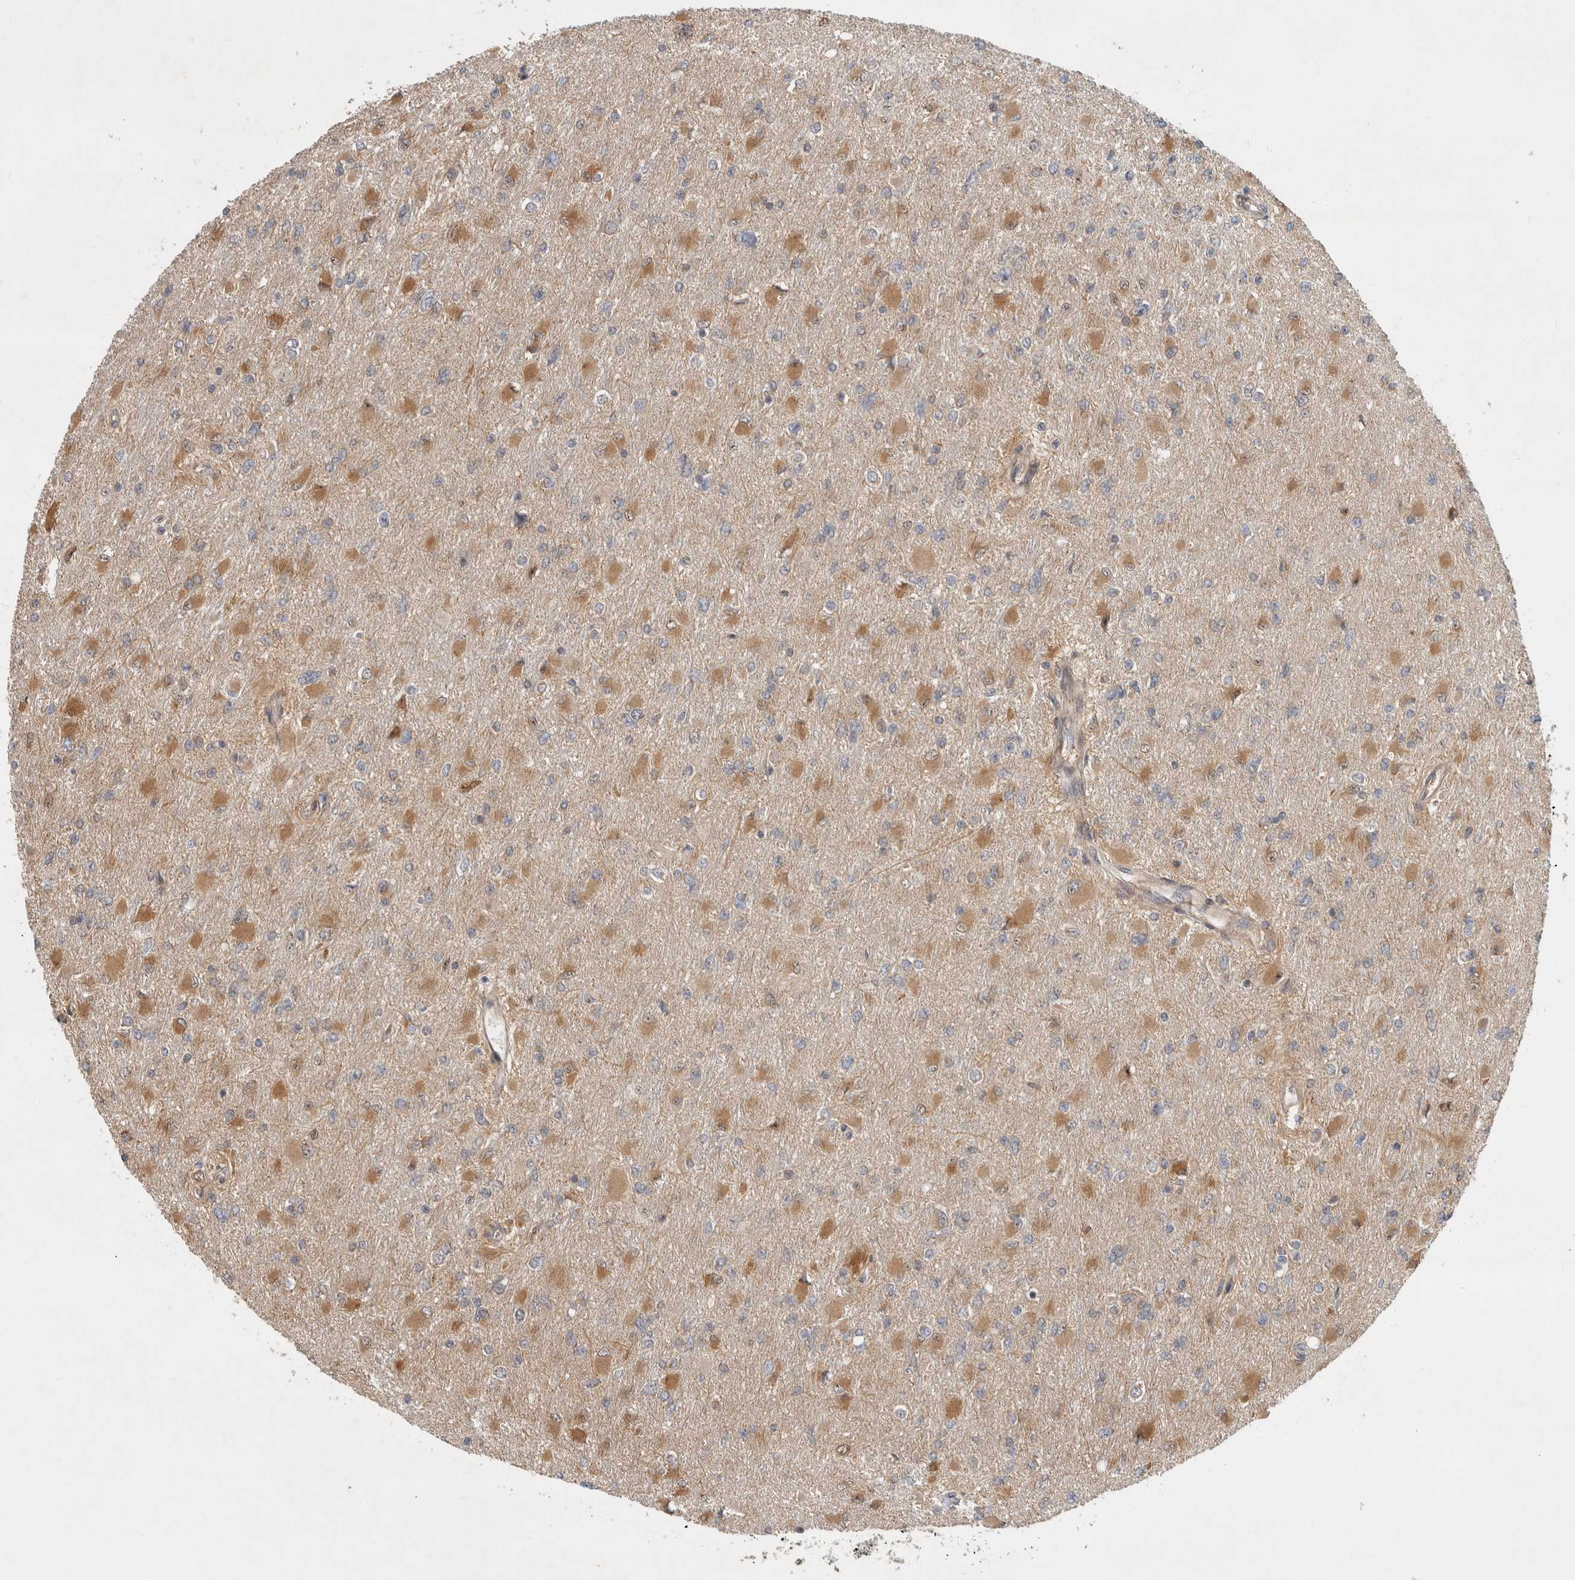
{"staining": {"intensity": "moderate", "quantity": "25%-75%", "location": "cytoplasmic/membranous"}, "tissue": "glioma", "cell_type": "Tumor cells", "image_type": "cancer", "snomed": [{"axis": "morphology", "description": "Glioma, malignant, High grade"}, {"axis": "topography", "description": "Cerebral cortex"}], "caption": "The immunohistochemical stain highlights moderate cytoplasmic/membranous expression in tumor cells of malignant glioma (high-grade) tissue. (DAB = brown stain, brightfield microscopy at high magnification).", "gene": "TUBD1", "patient": {"sex": "female", "age": 36}}